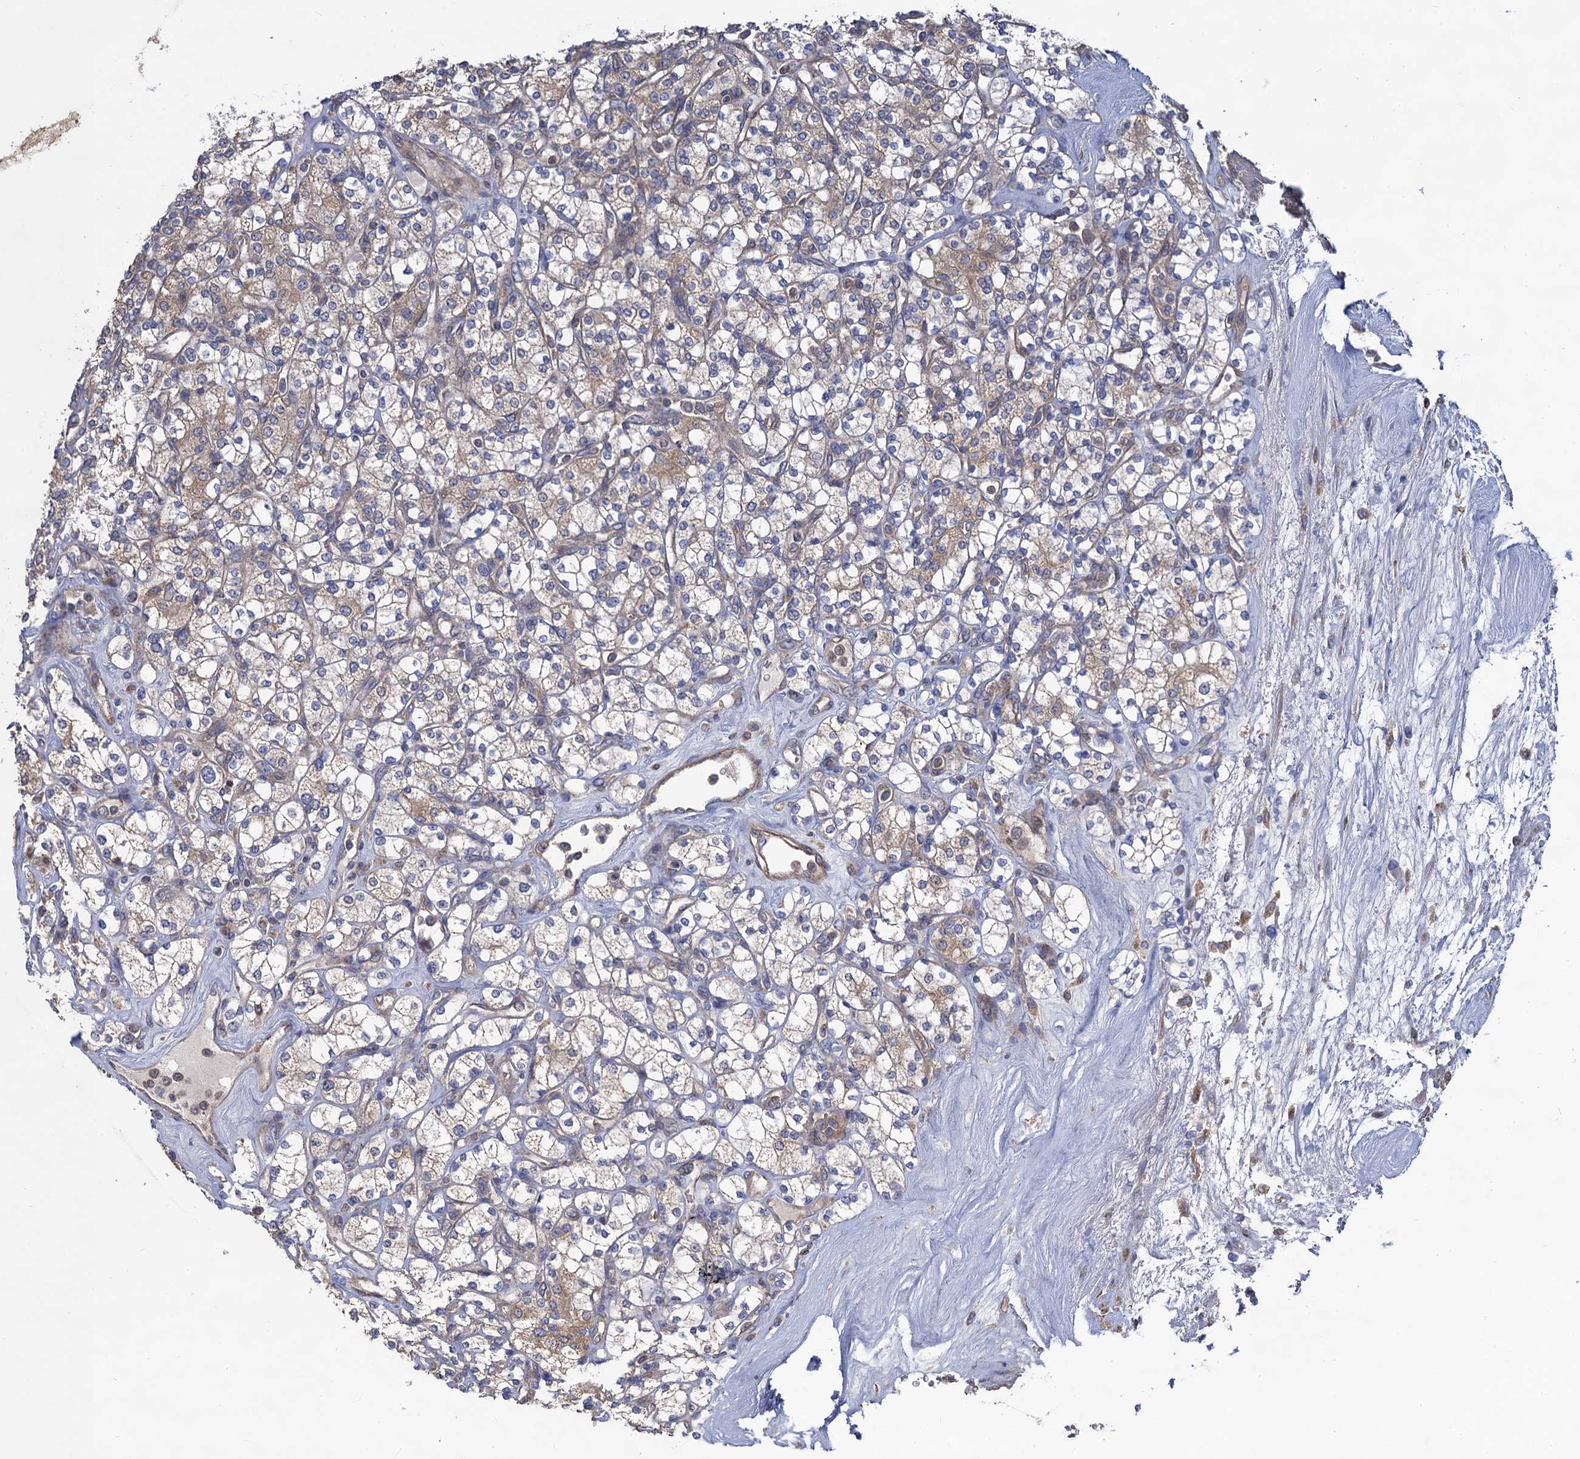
{"staining": {"intensity": "moderate", "quantity": "<25%", "location": "cytoplasmic/membranous"}, "tissue": "renal cancer", "cell_type": "Tumor cells", "image_type": "cancer", "snomed": [{"axis": "morphology", "description": "Adenocarcinoma, NOS"}, {"axis": "topography", "description": "Kidney"}], "caption": "DAB immunohistochemical staining of renal cancer (adenocarcinoma) shows moderate cytoplasmic/membranous protein expression in approximately <25% of tumor cells.", "gene": "WDR88", "patient": {"sex": "male", "age": 77}}